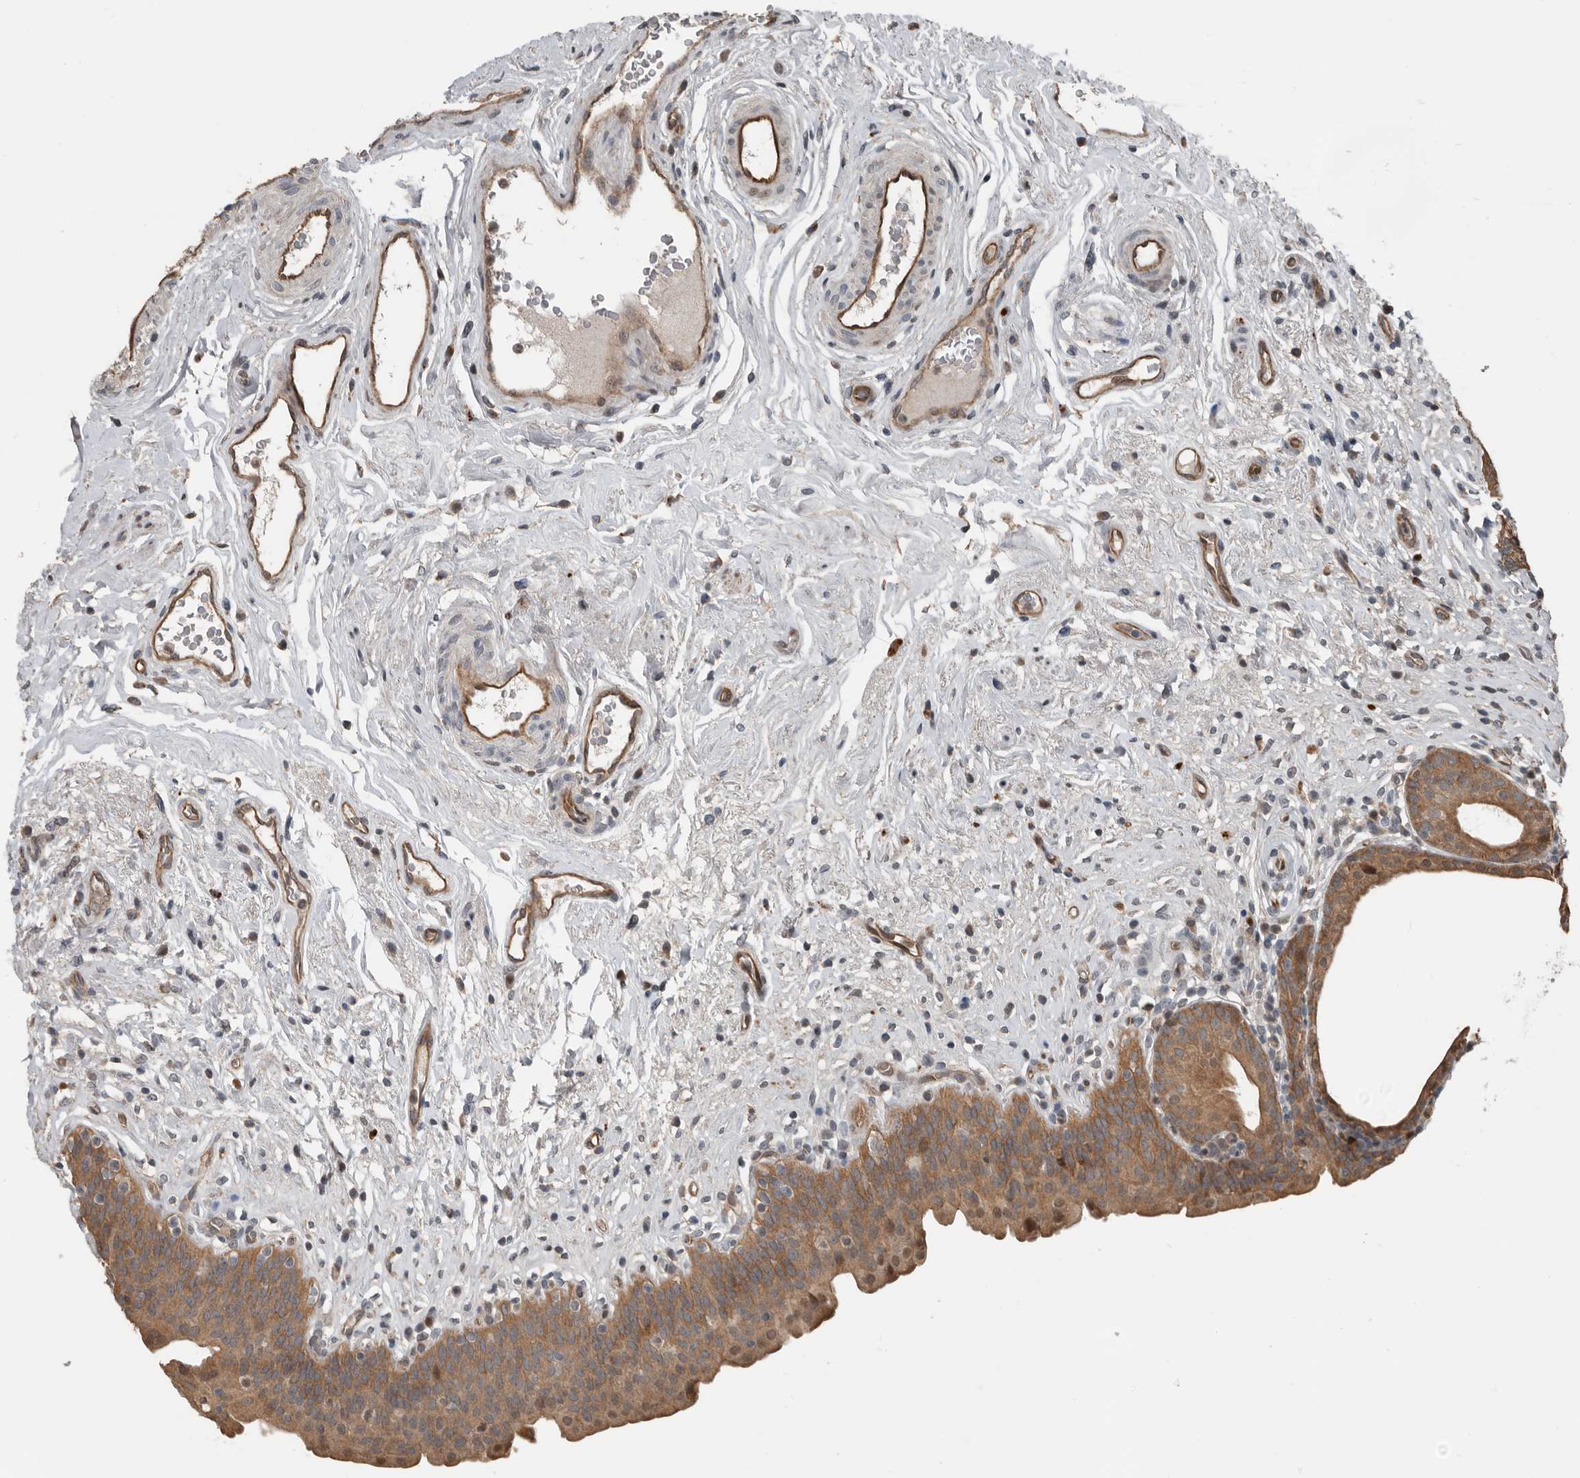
{"staining": {"intensity": "moderate", "quantity": ">75%", "location": "cytoplasmic/membranous,nuclear"}, "tissue": "urinary bladder", "cell_type": "Urothelial cells", "image_type": "normal", "snomed": [{"axis": "morphology", "description": "Normal tissue, NOS"}, {"axis": "topography", "description": "Urinary bladder"}], "caption": "Immunohistochemical staining of benign human urinary bladder shows >75% levels of moderate cytoplasmic/membranous,nuclear protein positivity in about >75% of urothelial cells.", "gene": "YOD1", "patient": {"sex": "male", "age": 83}}